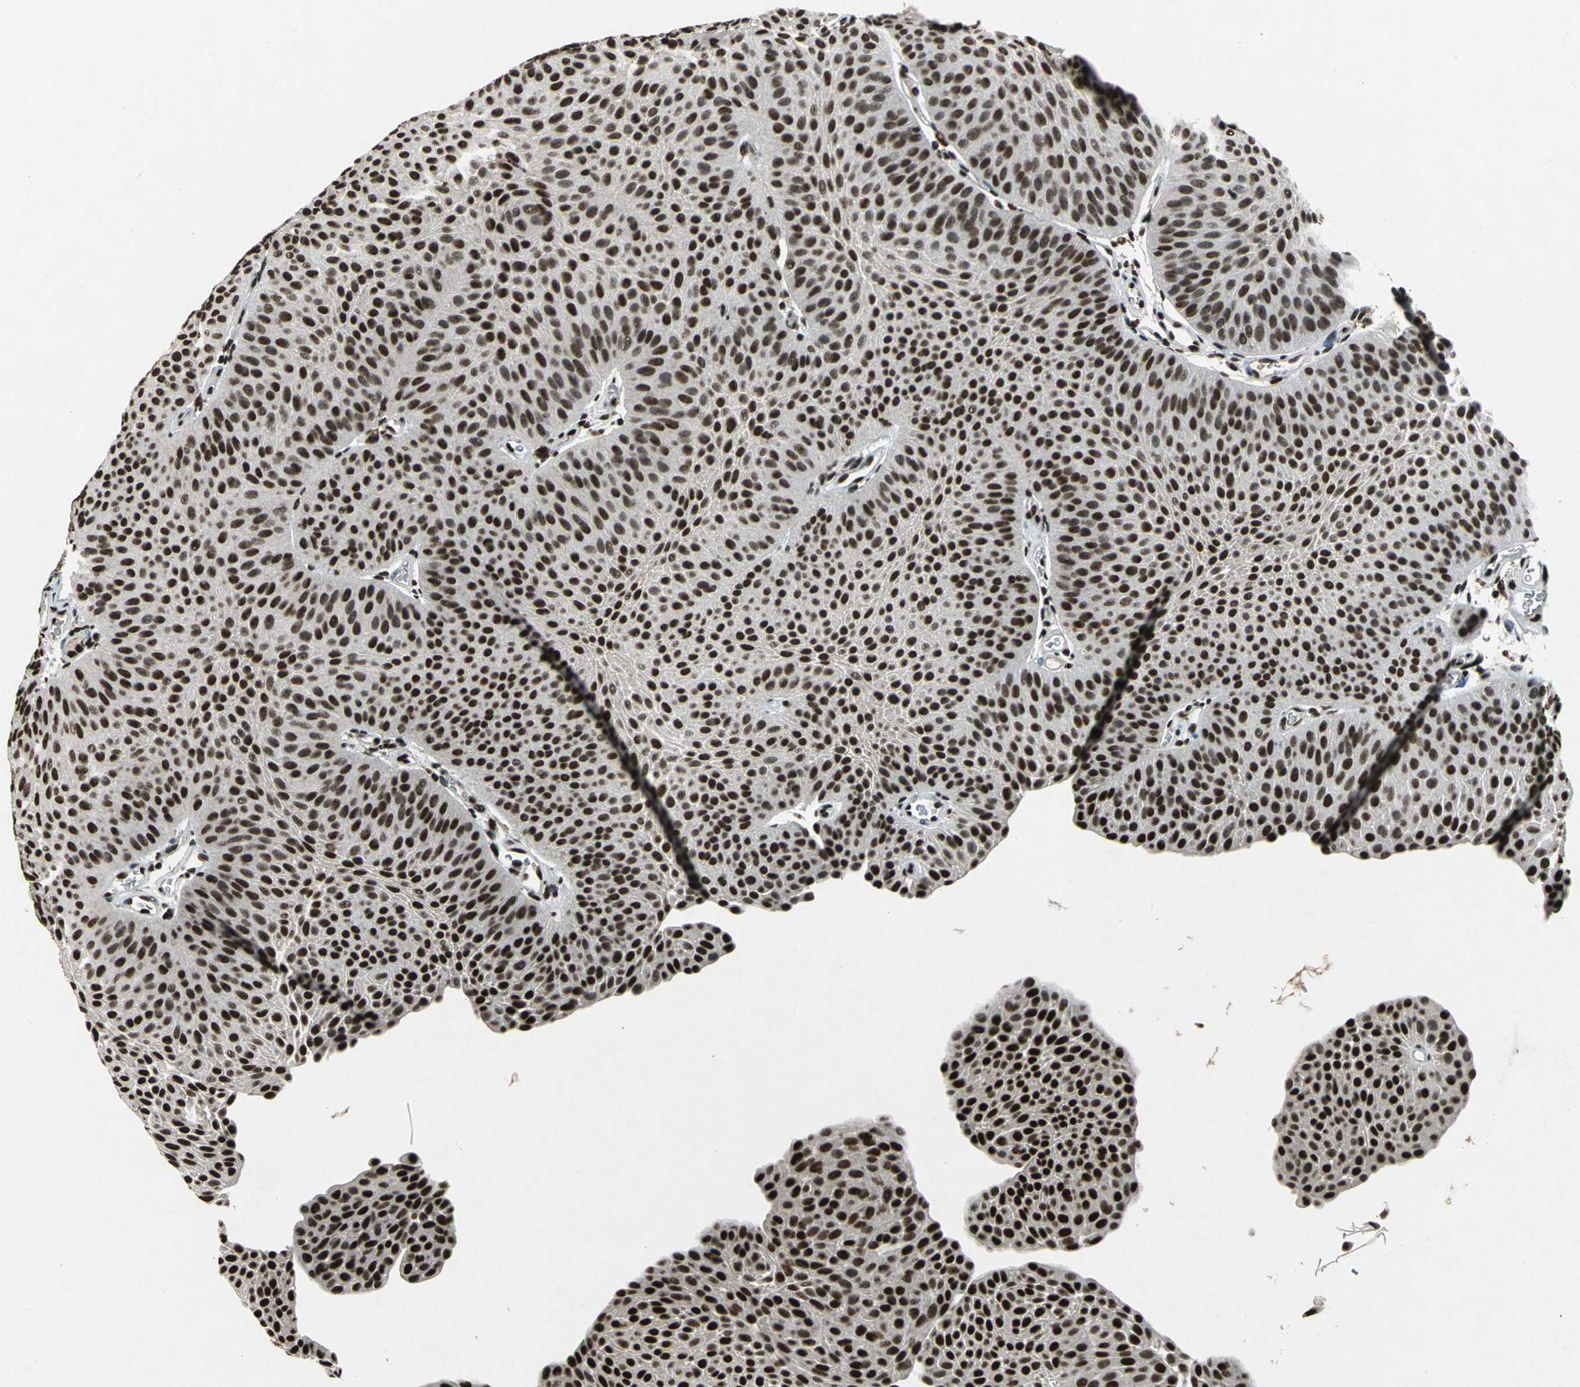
{"staining": {"intensity": "strong", "quantity": ">75%", "location": "nuclear"}, "tissue": "urothelial cancer", "cell_type": "Tumor cells", "image_type": "cancer", "snomed": [{"axis": "morphology", "description": "Urothelial carcinoma, Low grade"}, {"axis": "topography", "description": "Urinary bladder"}], "caption": "Human low-grade urothelial carcinoma stained with a protein marker shows strong staining in tumor cells.", "gene": "MTA2", "patient": {"sex": "female", "age": 60}}